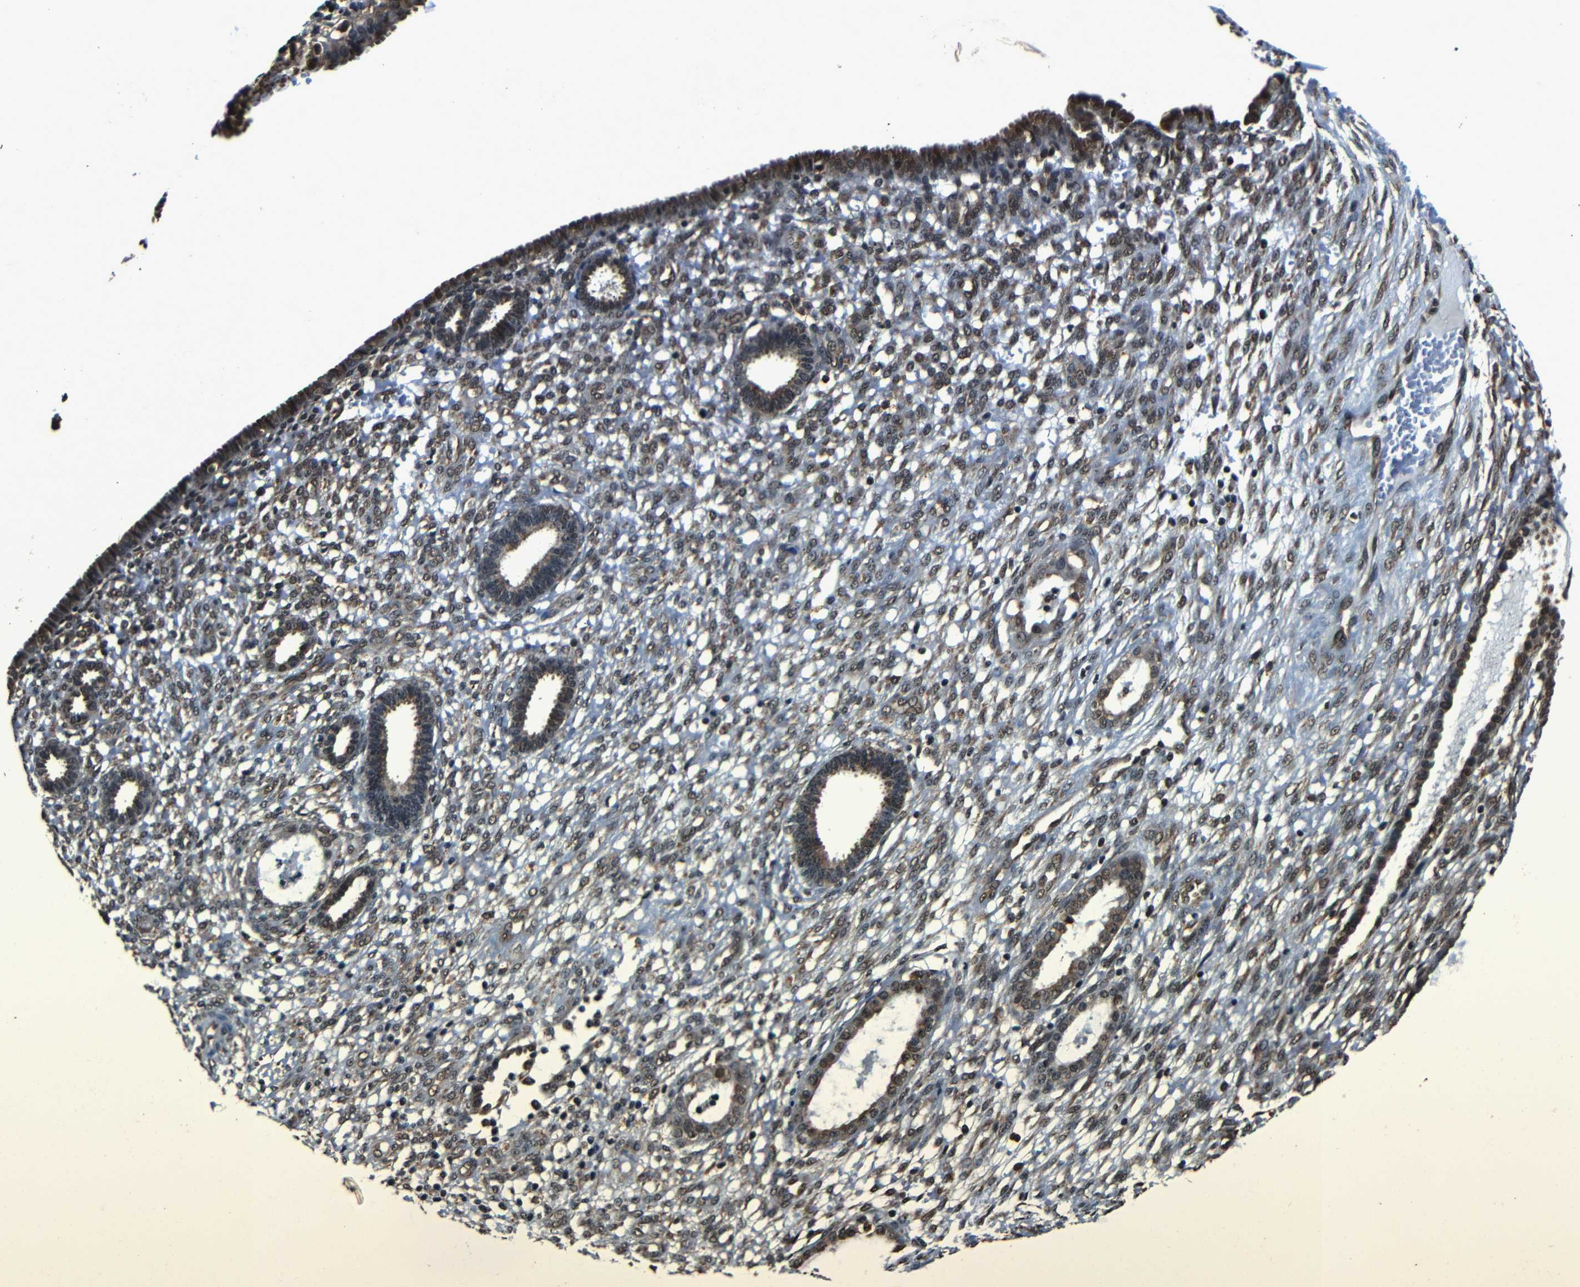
{"staining": {"intensity": "weak", "quantity": "25%-75%", "location": "nuclear"}, "tissue": "endometrium", "cell_type": "Cells in endometrial stroma", "image_type": "normal", "snomed": [{"axis": "morphology", "description": "Normal tissue, NOS"}, {"axis": "topography", "description": "Endometrium"}], "caption": "Brown immunohistochemical staining in normal endometrium exhibits weak nuclear expression in about 25%-75% of cells in endometrial stroma. The staining is performed using DAB (3,3'-diaminobenzidine) brown chromogen to label protein expression. The nuclei are counter-stained blue using hematoxylin.", "gene": "NCBP3", "patient": {"sex": "female", "age": 61}}